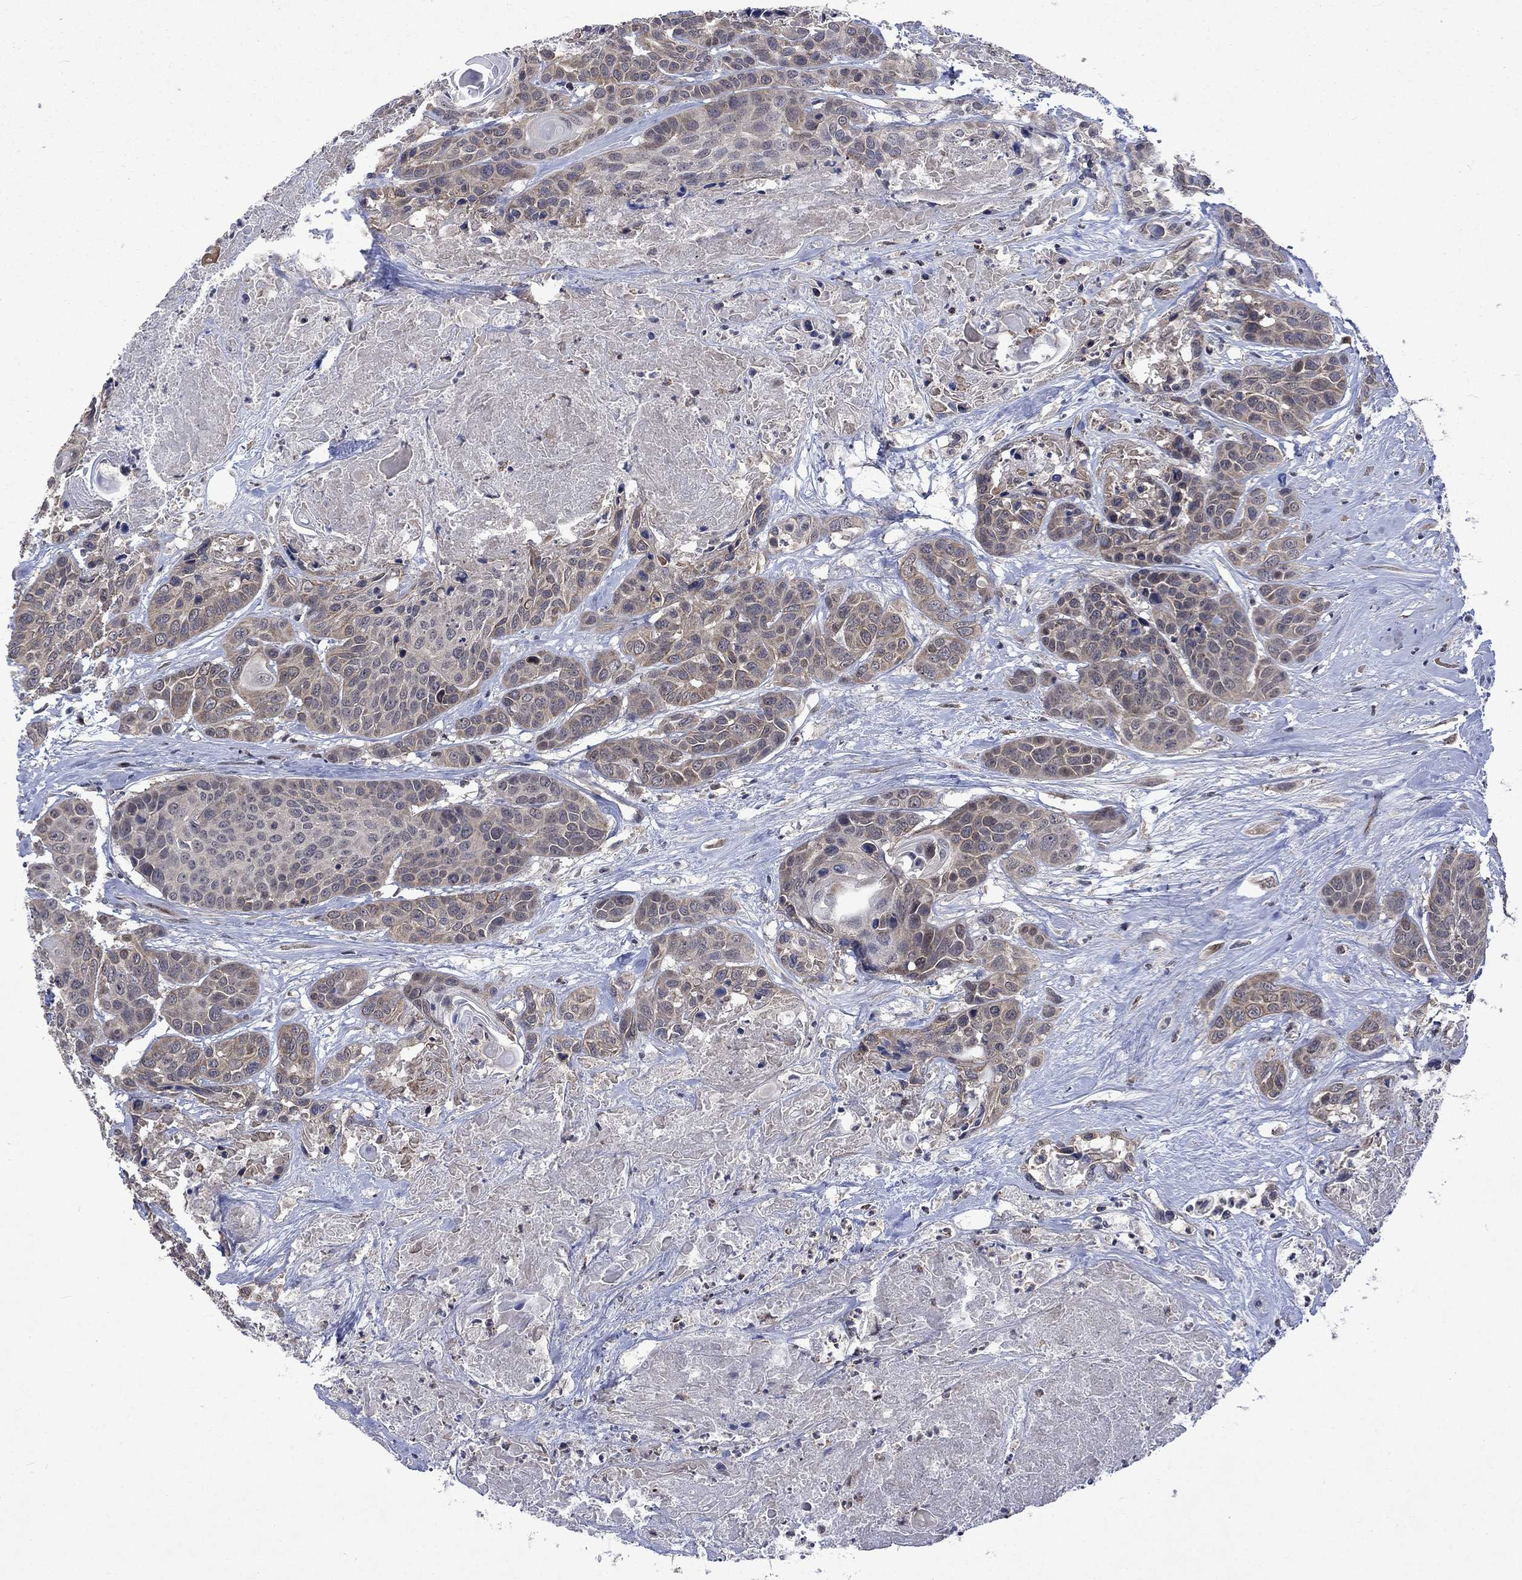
{"staining": {"intensity": "negative", "quantity": "none", "location": "none"}, "tissue": "head and neck cancer", "cell_type": "Tumor cells", "image_type": "cancer", "snomed": [{"axis": "morphology", "description": "Squamous cell carcinoma, NOS"}, {"axis": "topography", "description": "Oral tissue"}, {"axis": "topography", "description": "Head-Neck"}], "caption": "Tumor cells show no significant protein positivity in squamous cell carcinoma (head and neck).", "gene": "PPP1R9A", "patient": {"sex": "male", "age": 56}}